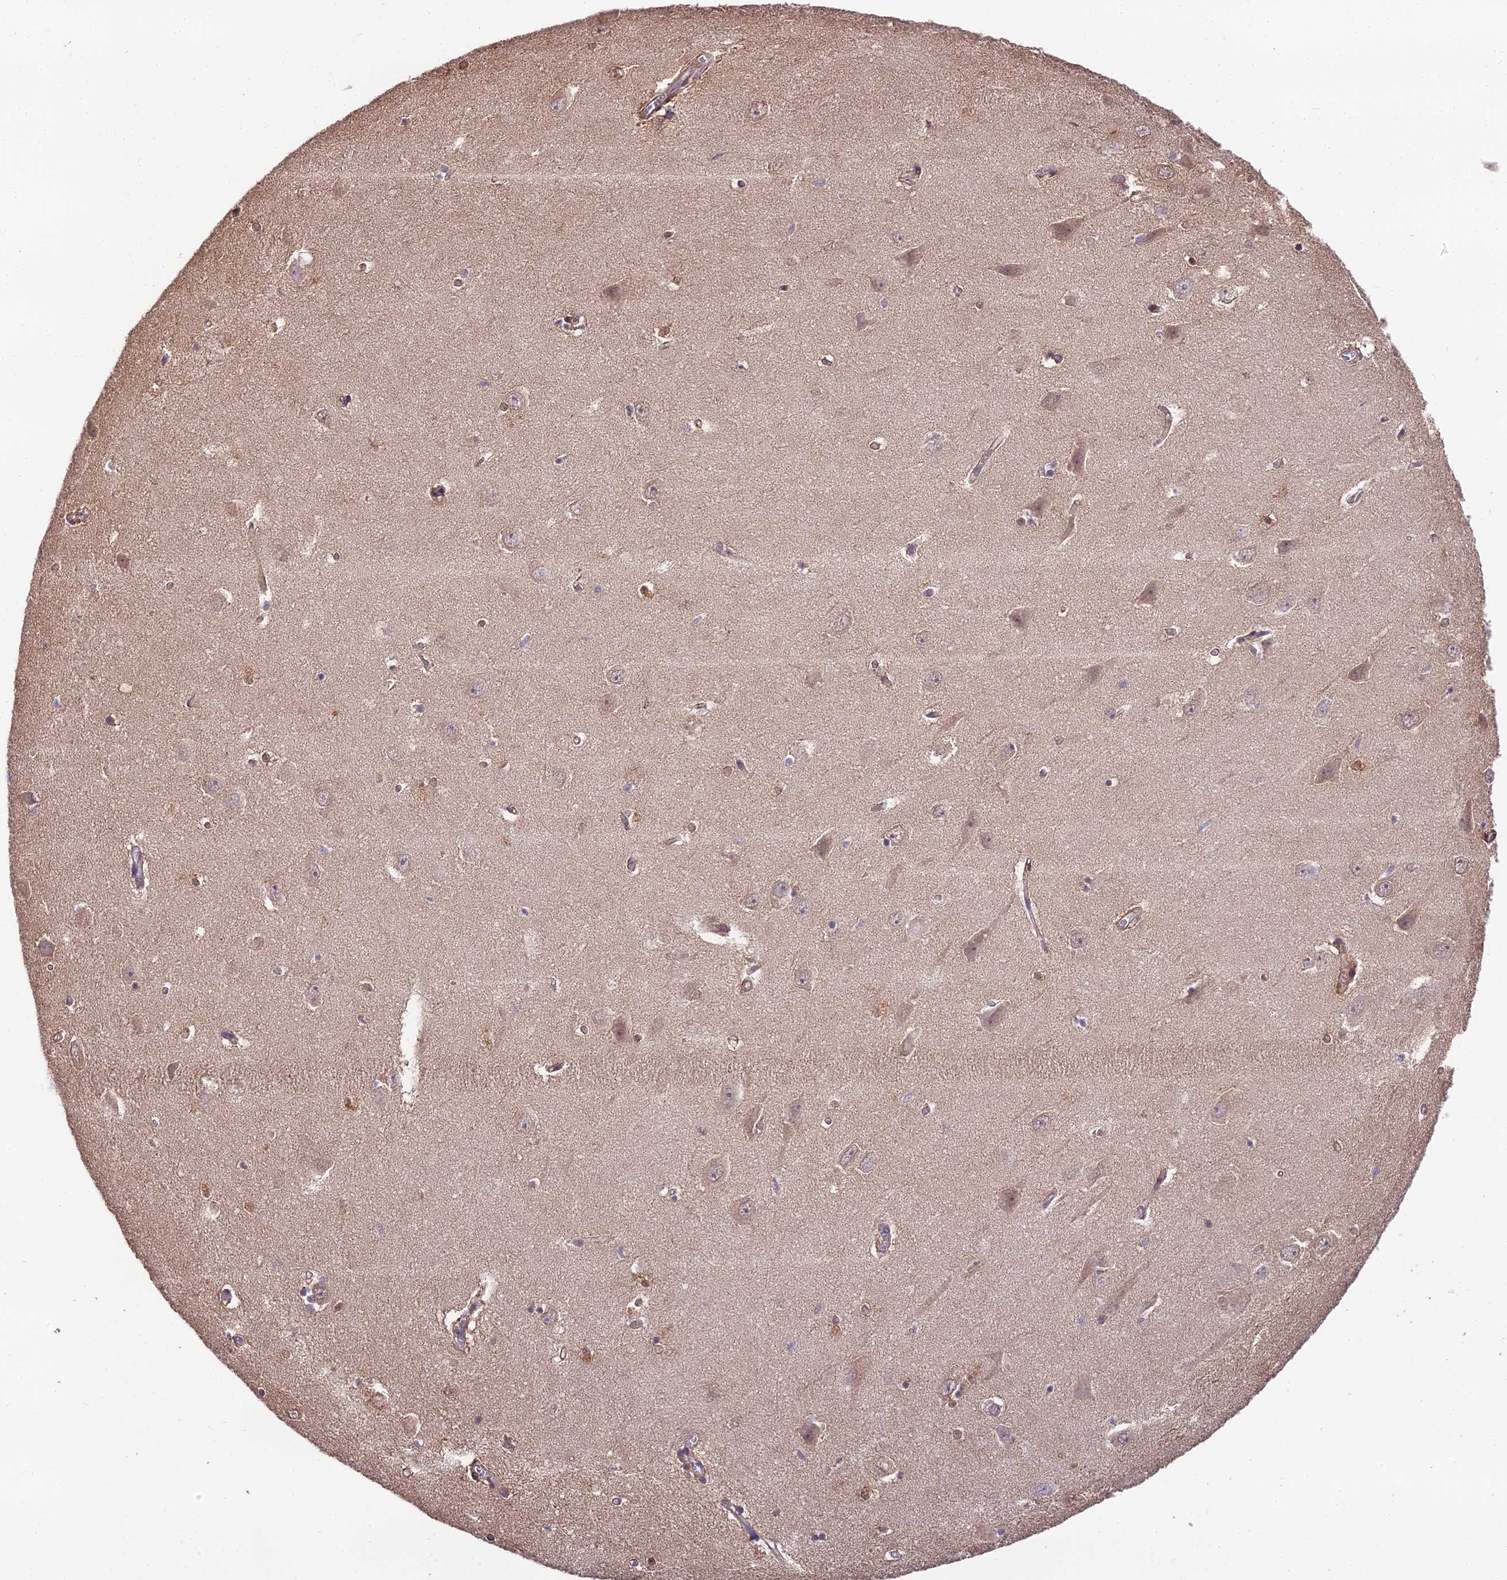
{"staining": {"intensity": "negative", "quantity": "none", "location": "none"}, "tissue": "hippocampus", "cell_type": "Glial cells", "image_type": "normal", "snomed": [{"axis": "morphology", "description": "Normal tissue, NOS"}, {"axis": "topography", "description": "Hippocampus"}], "caption": "A high-resolution micrograph shows IHC staining of benign hippocampus, which reveals no significant staining in glial cells. (Immunohistochemistry (ihc), brightfield microscopy, high magnification).", "gene": "CYP2R1", "patient": {"sex": "female", "age": 64}}